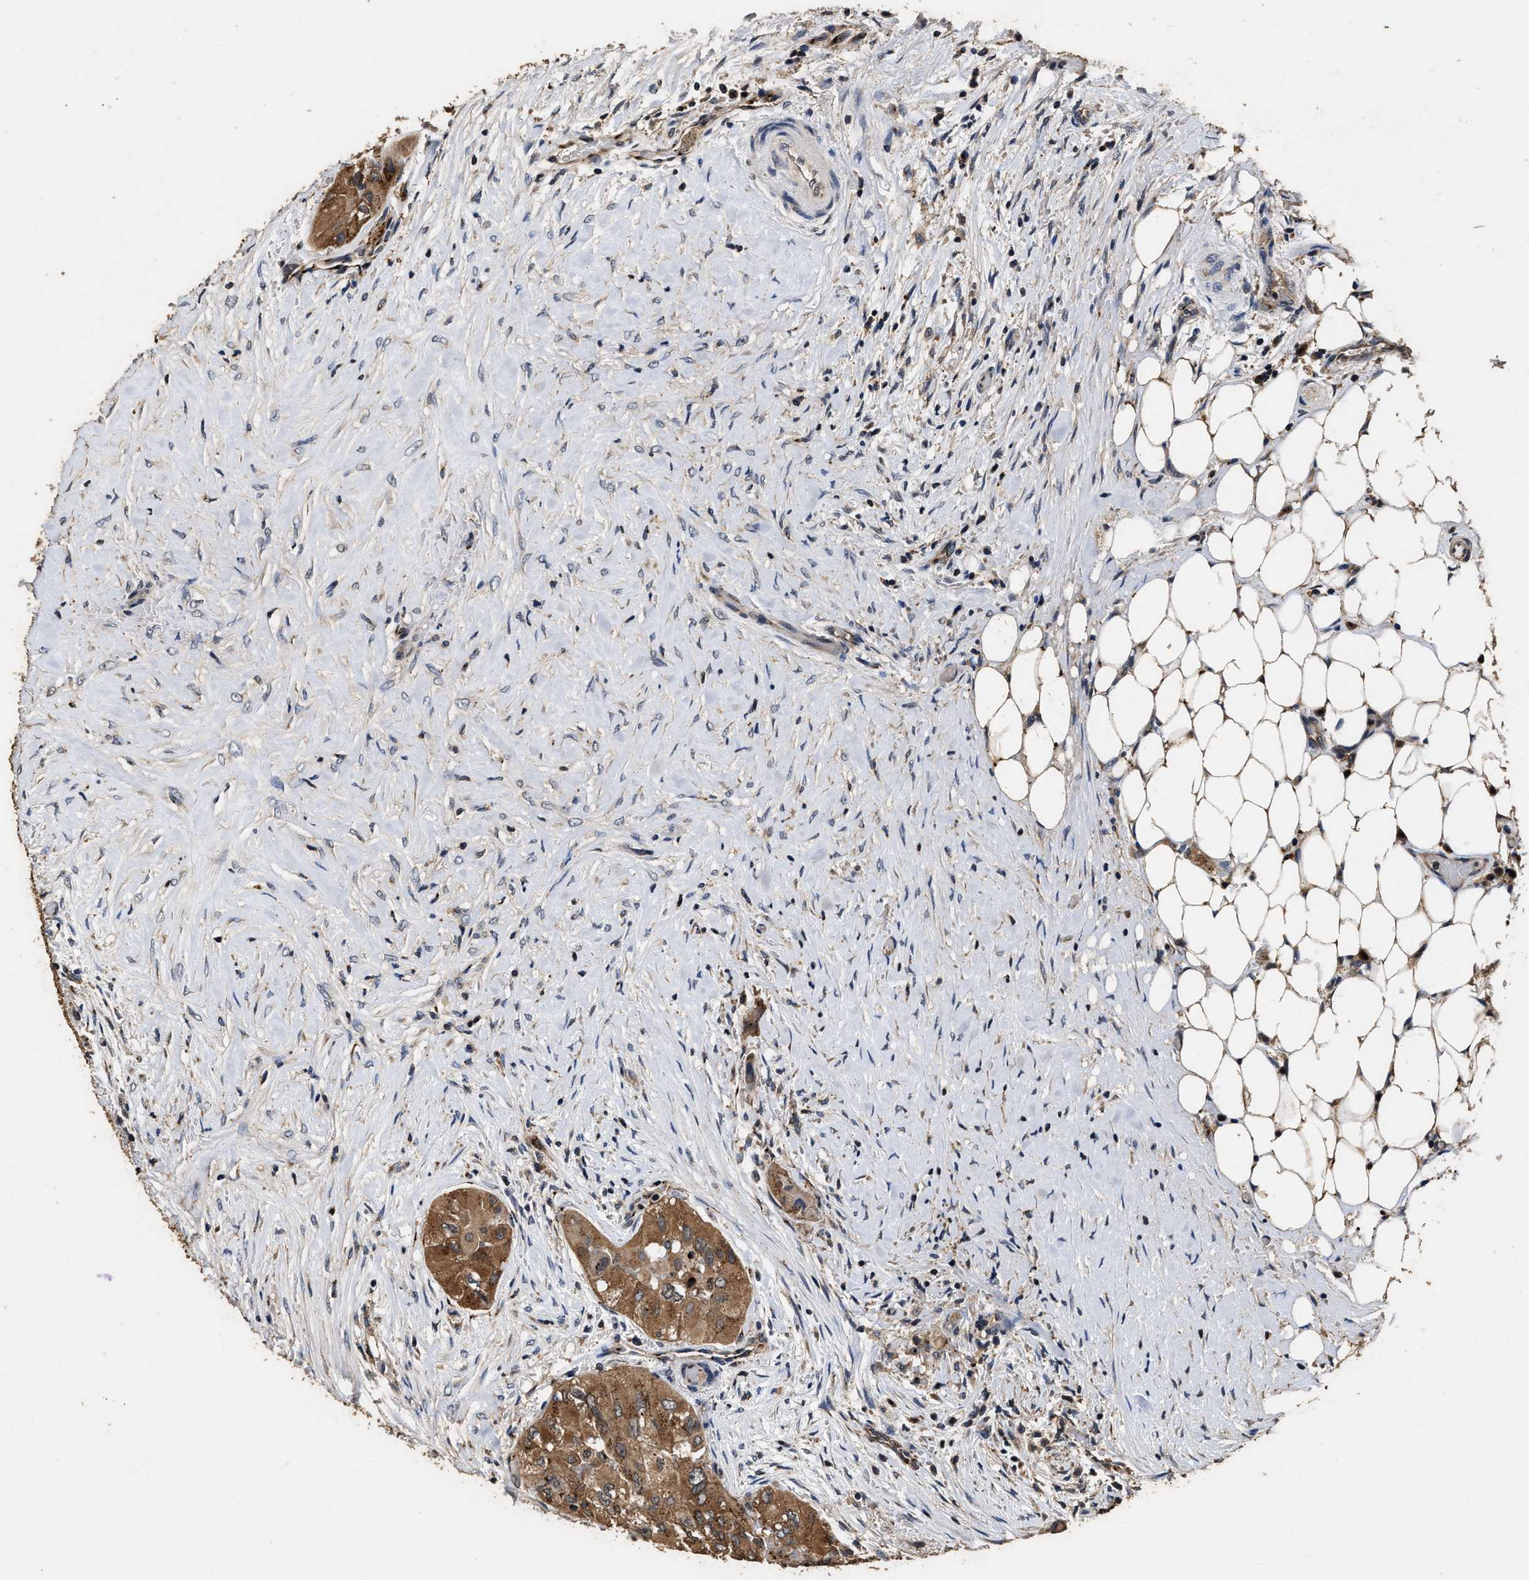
{"staining": {"intensity": "moderate", "quantity": ">75%", "location": "cytoplasmic/membranous"}, "tissue": "thyroid cancer", "cell_type": "Tumor cells", "image_type": "cancer", "snomed": [{"axis": "morphology", "description": "Papillary adenocarcinoma, NOS"}, {"axis": "topography", "description": "Thyroid gland"}], "caption": "Thyroid cancer stained with immunohistochemistry (IHC) shows moderate cytoplasmic/membranous positivity in approximately >75% of tumor cells. (DAB = brown stain, brightfield microscopy at high magnification).", "gene": "TPST2", "patient": {"sex": "female", "age": 59}}